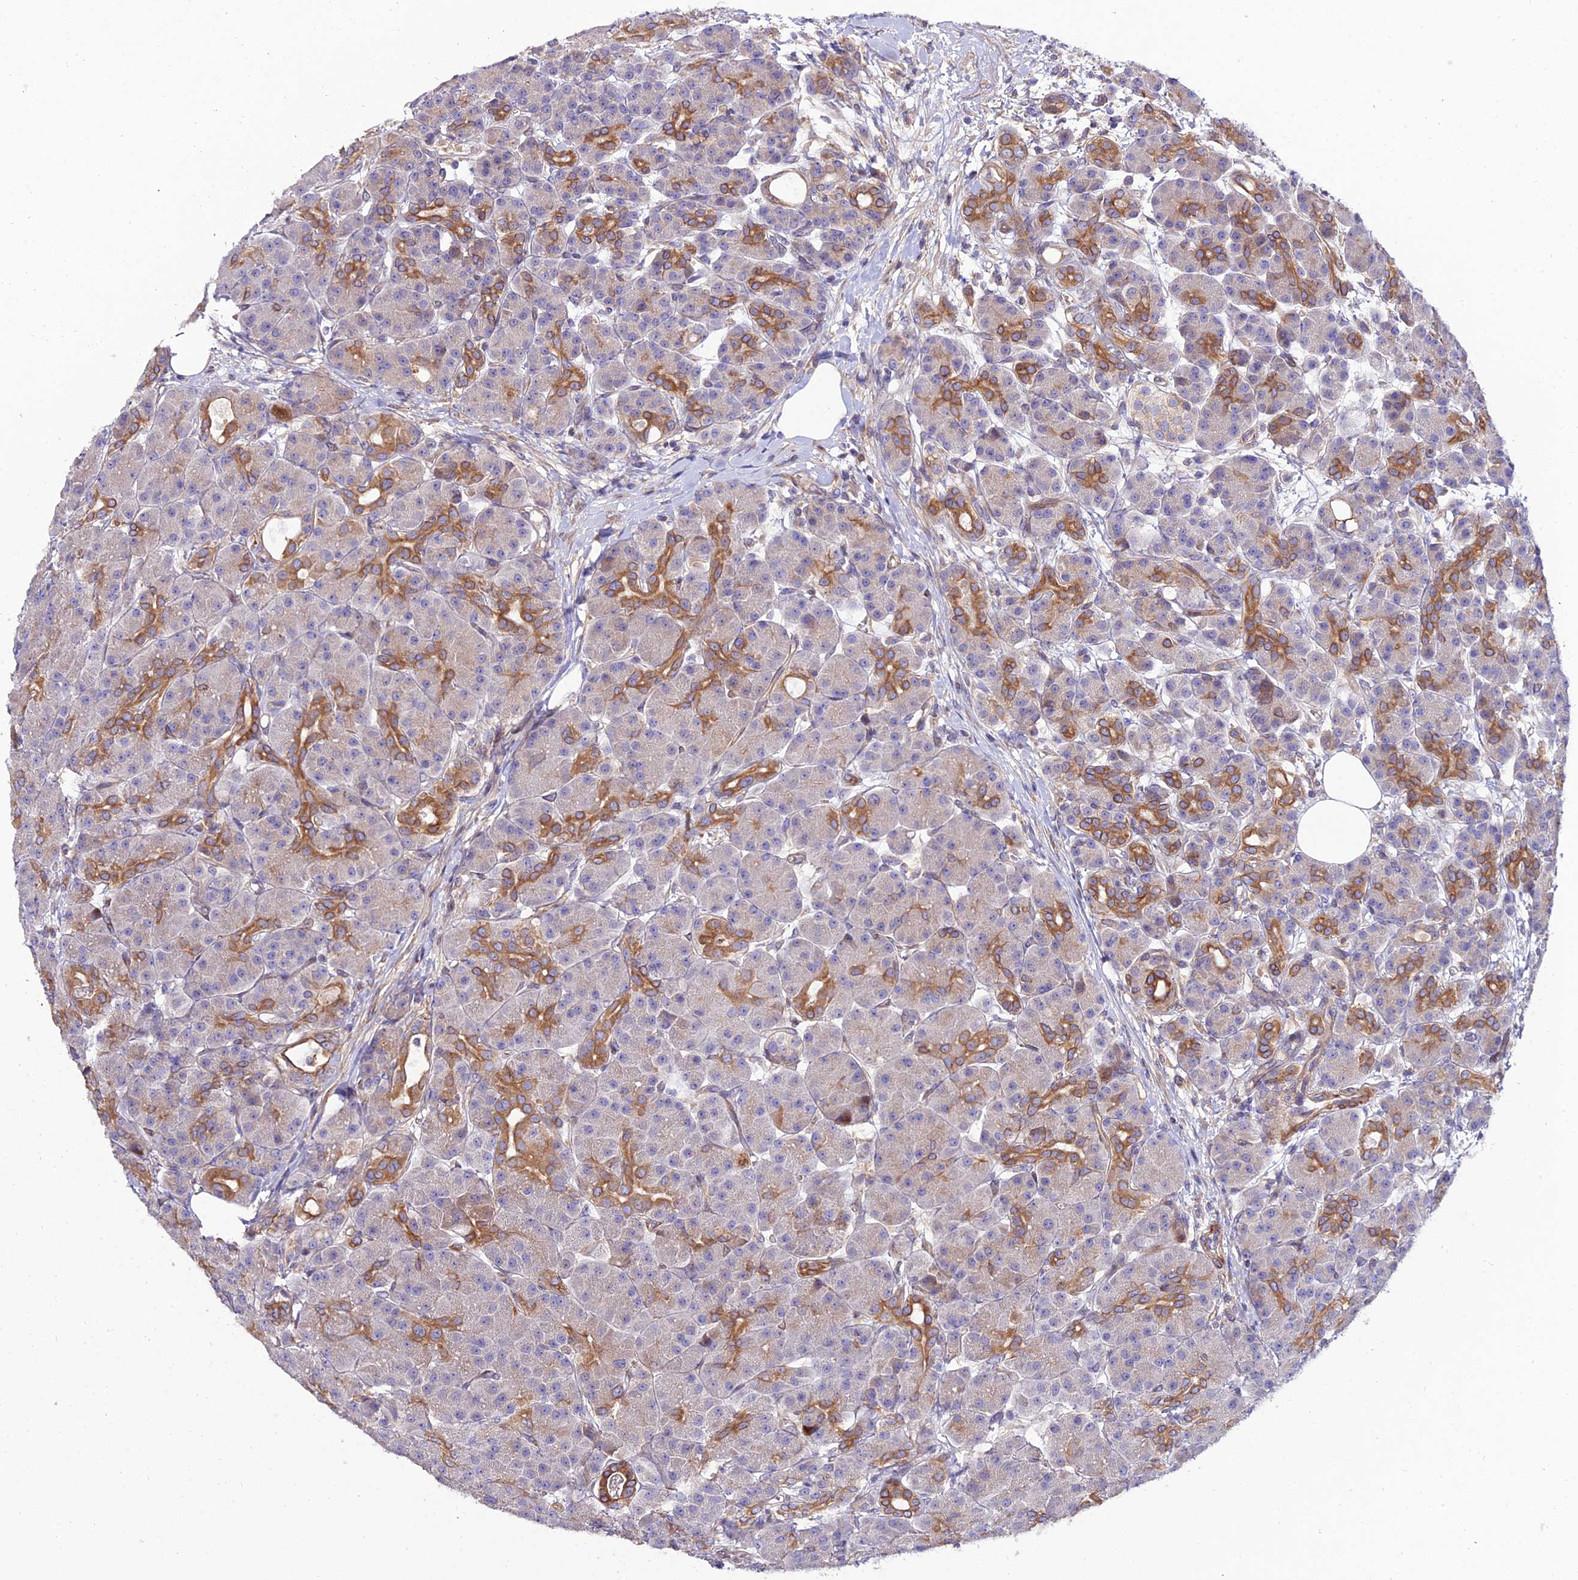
{"staining": {"intensity": "moderate", "quantity": "<25%", "location": "cytoplasmic/membranous"}, "tissue": "pancreas", "cell_type": "Exocrine glandular cells", "image_type": "normal", "snomed": [{"axis": "morphology", "description": "Normal tissue, NOS"}, {"axis": "topography", "description": "Pancreas"}], "caption": "Exocrine glandular cells reveal moderate cytoplasmic/membranous positivity in approximately <25% of cells in unremarkable pancreas.", "gene": "ARL6IP1", "patient": {"sex": "male", "age": 63}}